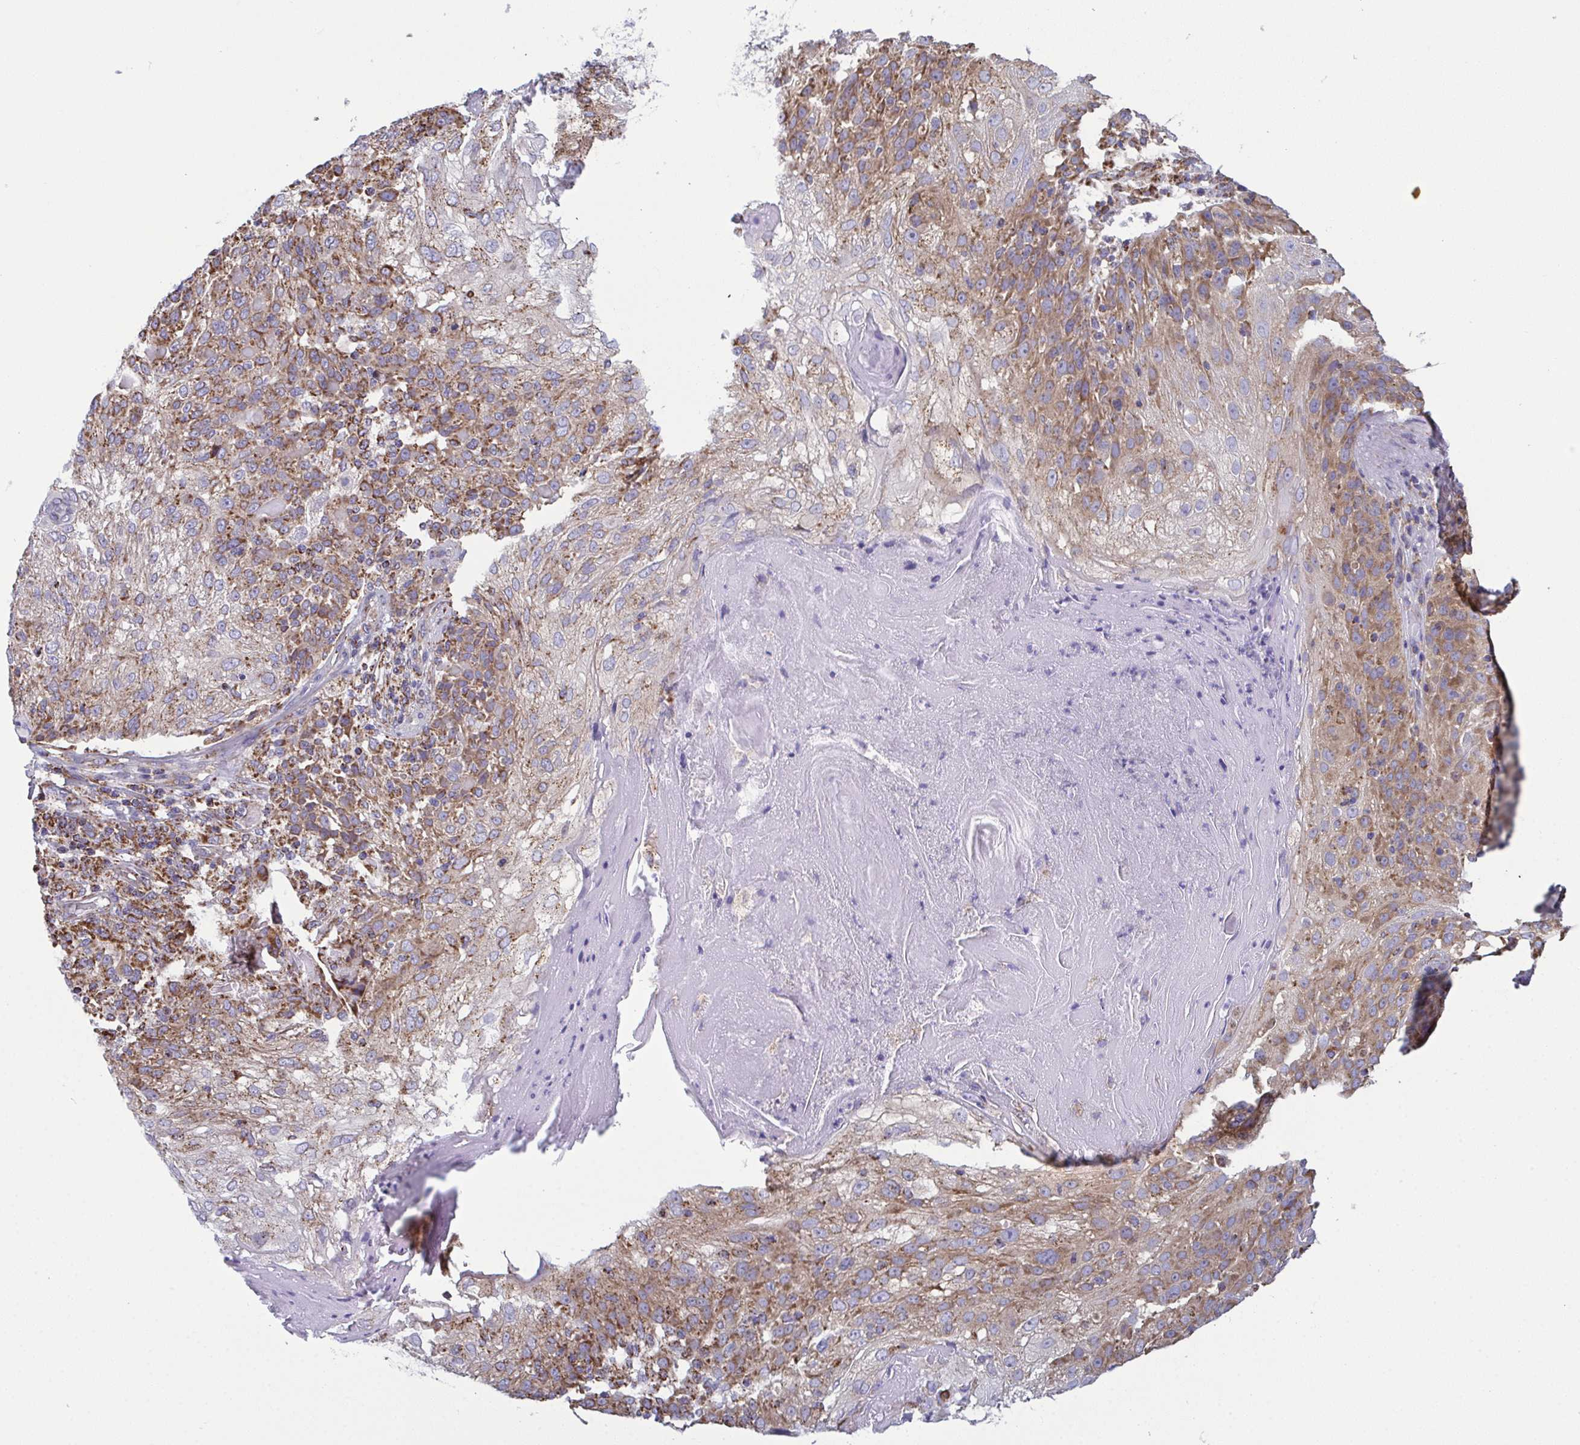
{"staining": {"intensity": "moderate", "quantity": ">75%", "location": "cytoplasmic/membranous"}, "tissue": "skin cancer", "cell_type": "Tumor cells", "image_type": "cancer", "snomed": [{"axis": "morphology", "description": "Normal tissue, NOS"}, {"axis": "morphology", "description": "Squamous cell carcinoma, NOS"}, {"axis": "topography", "description": "Skin"}], "caption": "High-power microscopy captured an immunohistochemistry (IHC) photomicrograph of skin cancer (squamous cell carcinoma), revealing moderate cytoplasmic/membranous positivity in approximately >75% of tumor cells.", "gene": "CSDE1", "patient": {"sex": "female", "age": 83}}